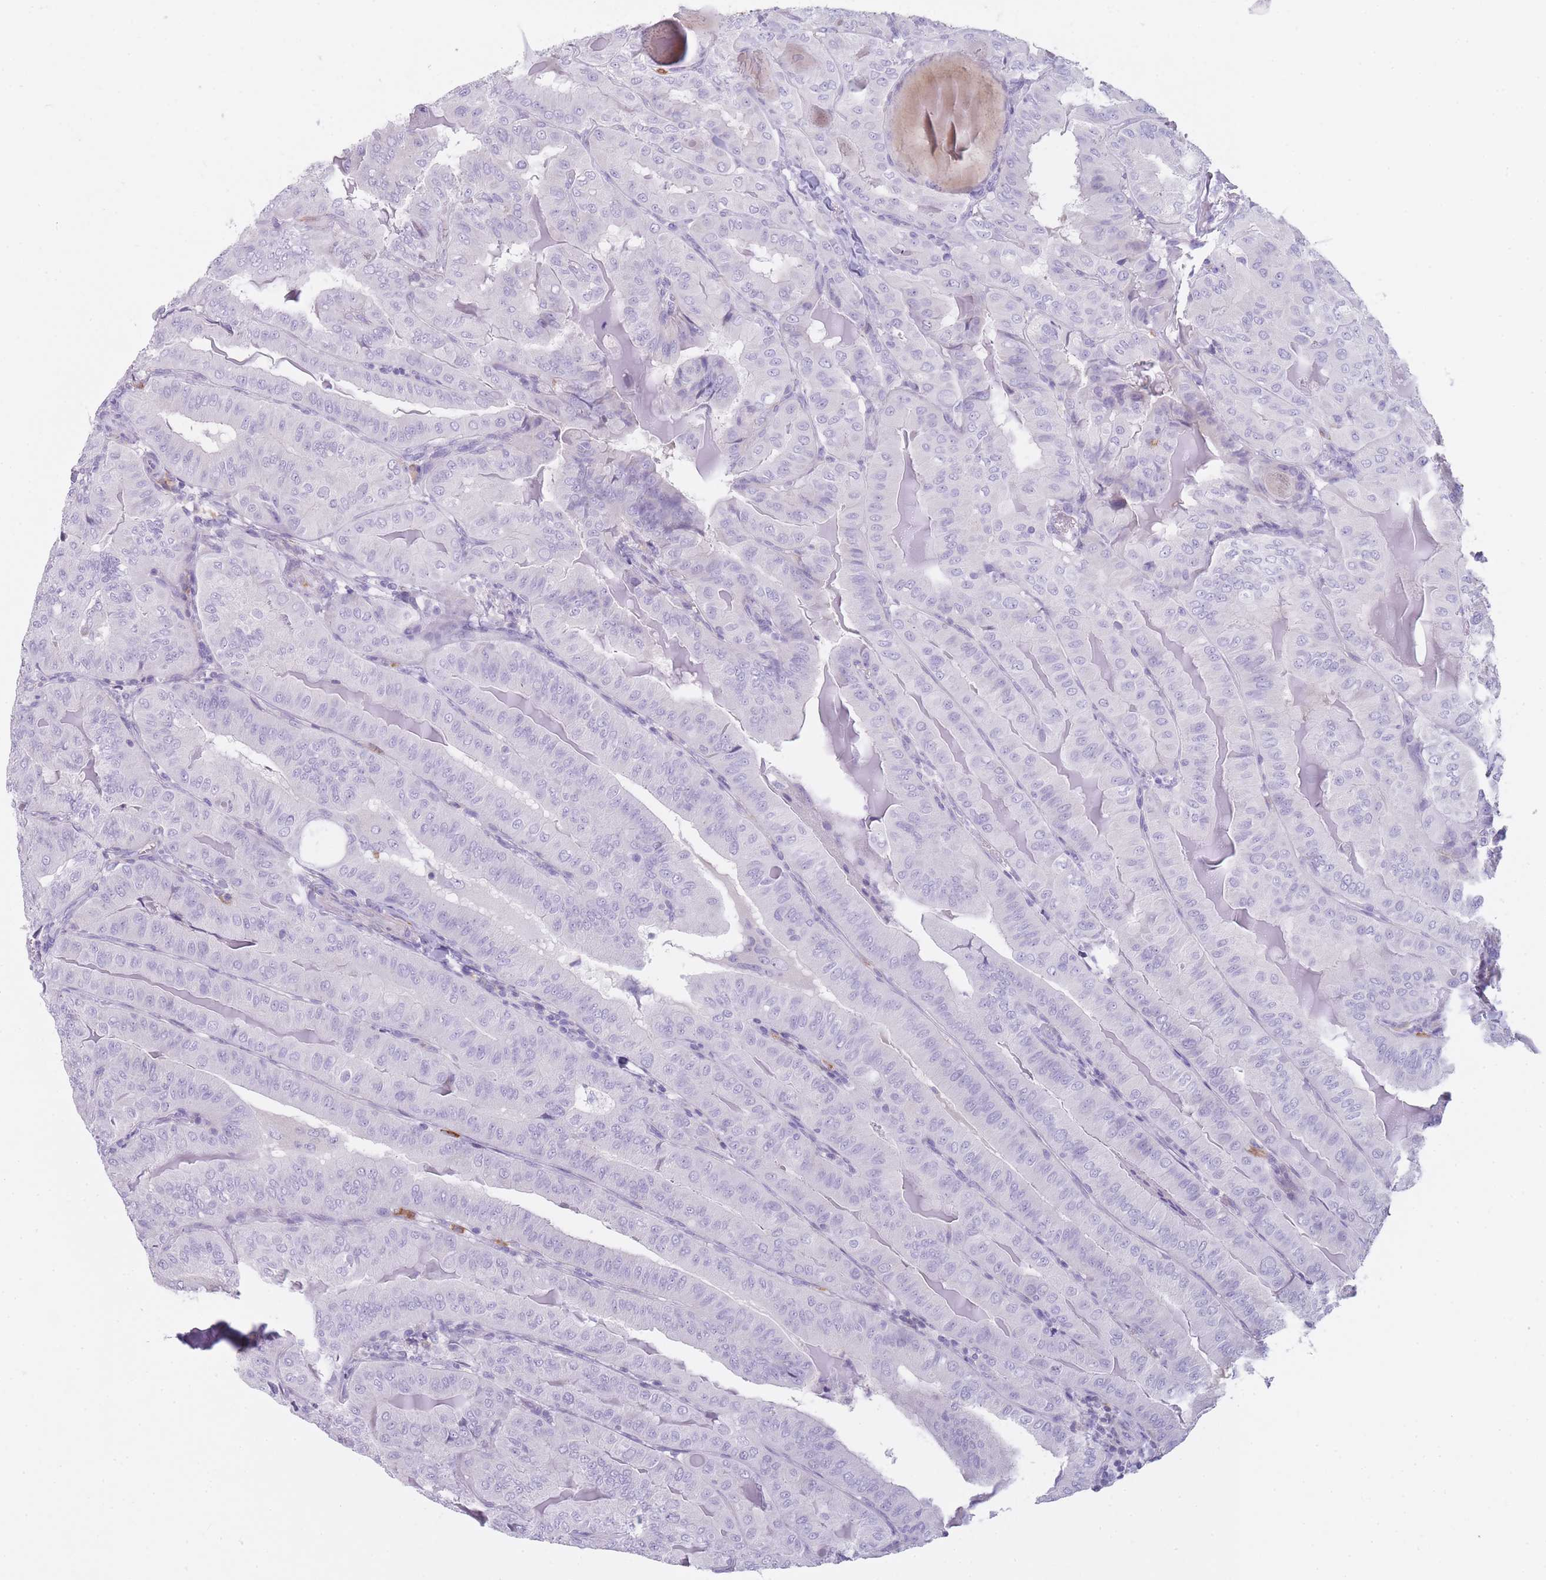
{"staining": {"intensity": "negative", "quantity": "none", "location": "none"}, "tissue": "thyroid cancer", "cell_type": "Tumor cells", "image_type": "cancer", "snomed": [{"axis": "morphology", "description": "Papillary adenocarcinoma, NOS"}, {"axis": "topography", "description": "Thyroid gland"}], "caption": "Immunohistochemical staining of human papillary adenocarcinoma (thyroid) reveals no significant expression in tumor cells.", "gene": "CR1L", "patient": {"sex": "female", "age": 68}}